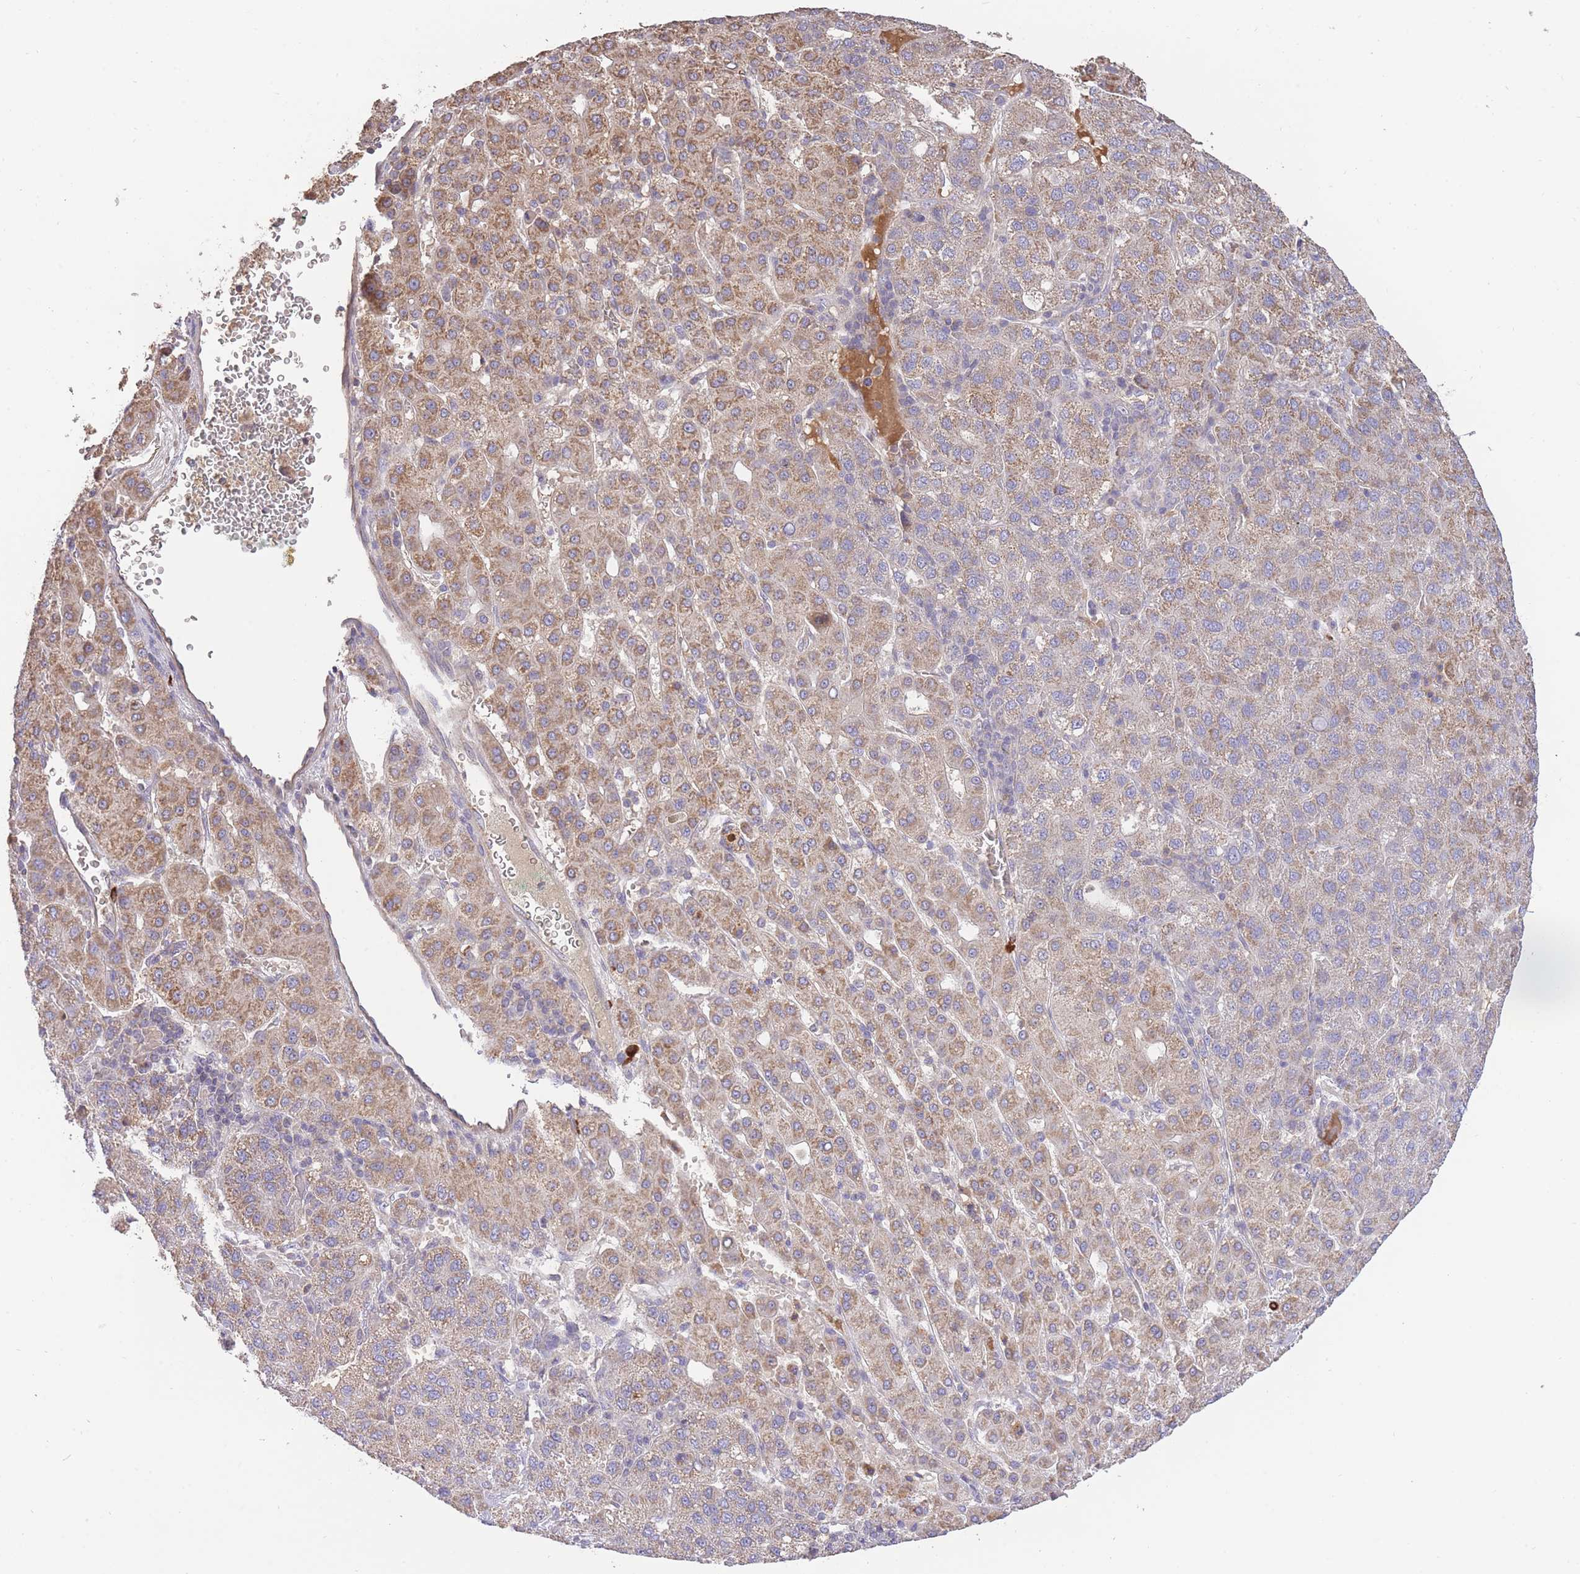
{"staining": {"intensity": "moderate", "quantity": ">75%", "location": "cytoplasmic/membranous"}, "tissue": "liver cancer", "cell_type": "Tumor cells", "image_type": "cancer", "snomed": [{"axis": "morphology", "description": "Carcinoma, Hepatocellular, NOS"}, {"axis": "topography", "description": "Liver"}], "caption": "The histopathology image demonstrates staining of liver cancer (hepatocellular carcinoma), revealing moderate cytoplasmic/membranous protein expression (brown color) within tumor cells. The staining was performed using DAB (3,3'-diaminobenzidine), with brown indicating positive protein expression. Nuclei are stained blue with hematoxylin.", "gene": "PREP", "patient": {"sex": "male", "age": 65}}